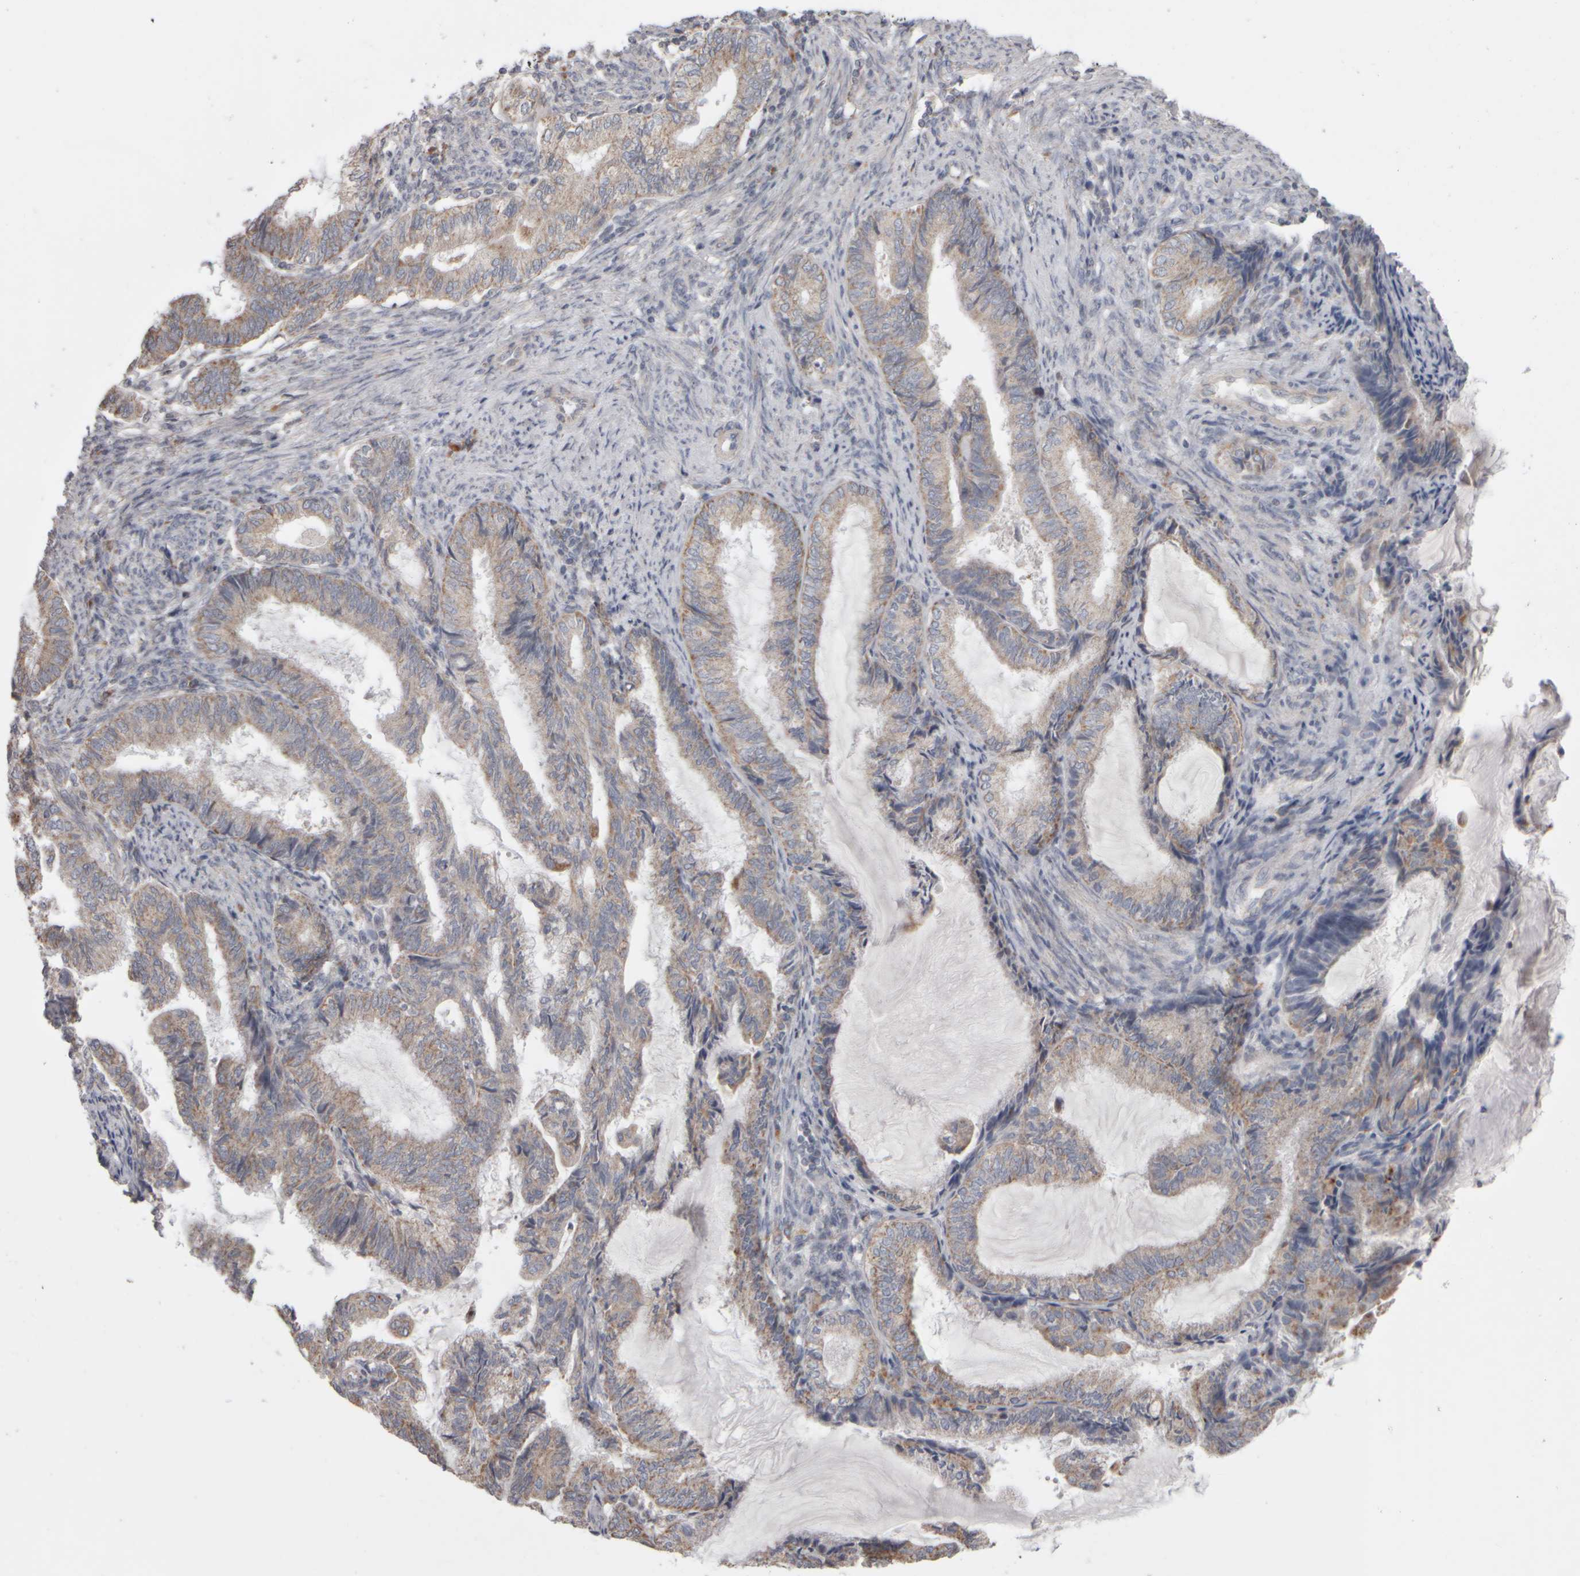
{"staining": {"intensity": "weak", "quantity": "25%-75%", "location": "cytoplasmic/membranous"}, "tissue": "endometrial cancer", "cell_type": "Tumor cells", "image_type": "cancer", "snomed": [{"axis": "morphology", "description": "Adenocarcinoma, NOS"}, {"axis": "topography", "description": "Endometrium"}], "caption": "Immunohistochemistry (IHC) (DAB (3,3'-diaminobenzidine)) staining of endometrial cancer (adenocarcinoma) shows weak cytoplasmic/membranous protein staining in about 25%-75% of tumor cells.", "gene": "SCO1", "patient": {"sex": "female", "age": 86}}